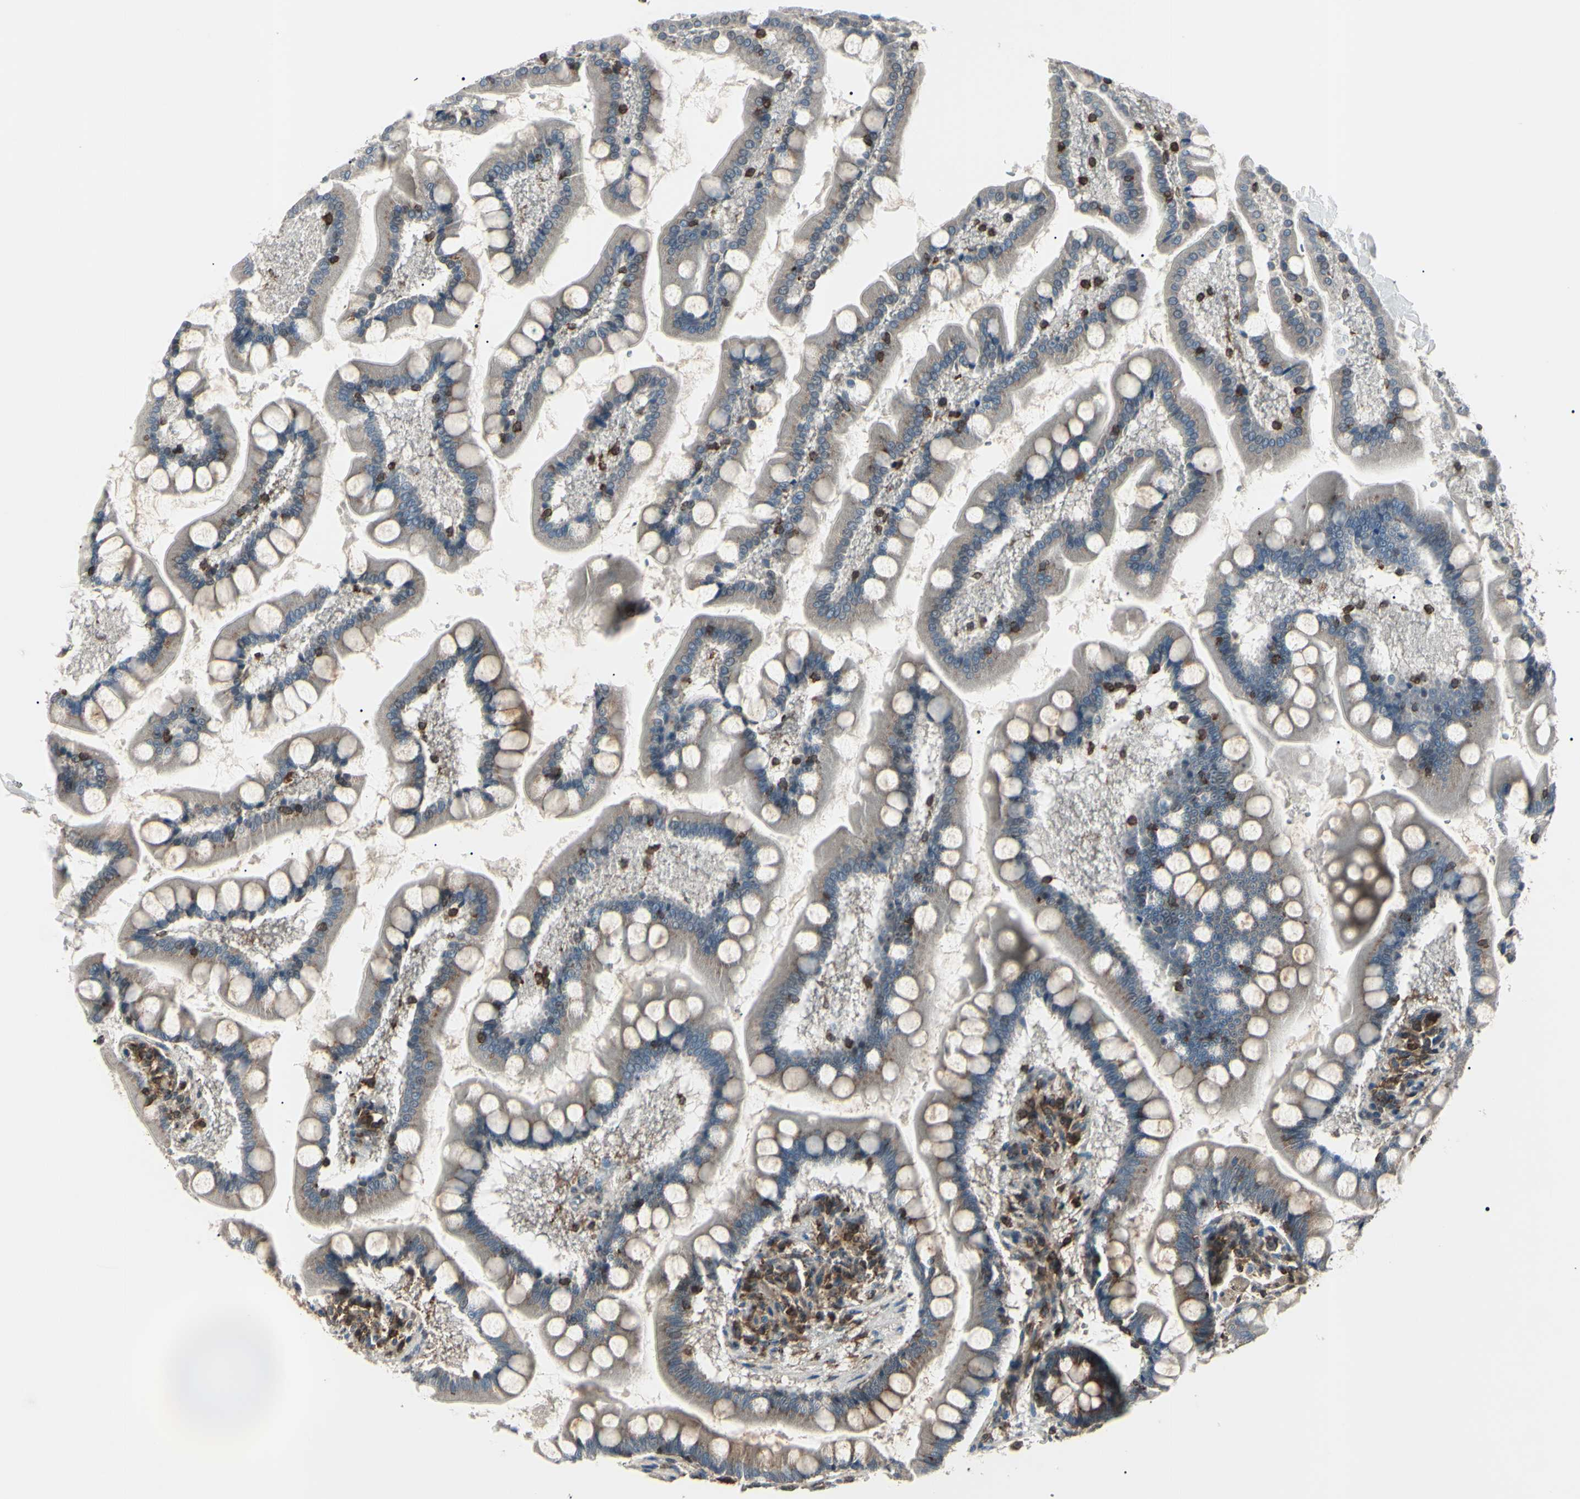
{"staining": {"intensity": "strong", "quantity": "25%-75%", "location": "cytoplasmic/membranous"}, "tissue": "small intestine", "cell_type": "Glandular cells", "image_type": "normal", "snomed": [{"axis": "morphology", "description": "Normal tissue, NOS"}, {"axis": "topography", "description": "Small intestine"}], "caption": "Immunohistochemical staining of unremarkable human small intestine exhibits 25%-75% levels of strong cytoplasmic/membranous protein positivity in about 25%-75% of glandular cells. (DAB = brown stain, brightfield microscopy at high magnification).", "gene": "MAPRE1", "patient": {"sex": "male", "age": 41}}